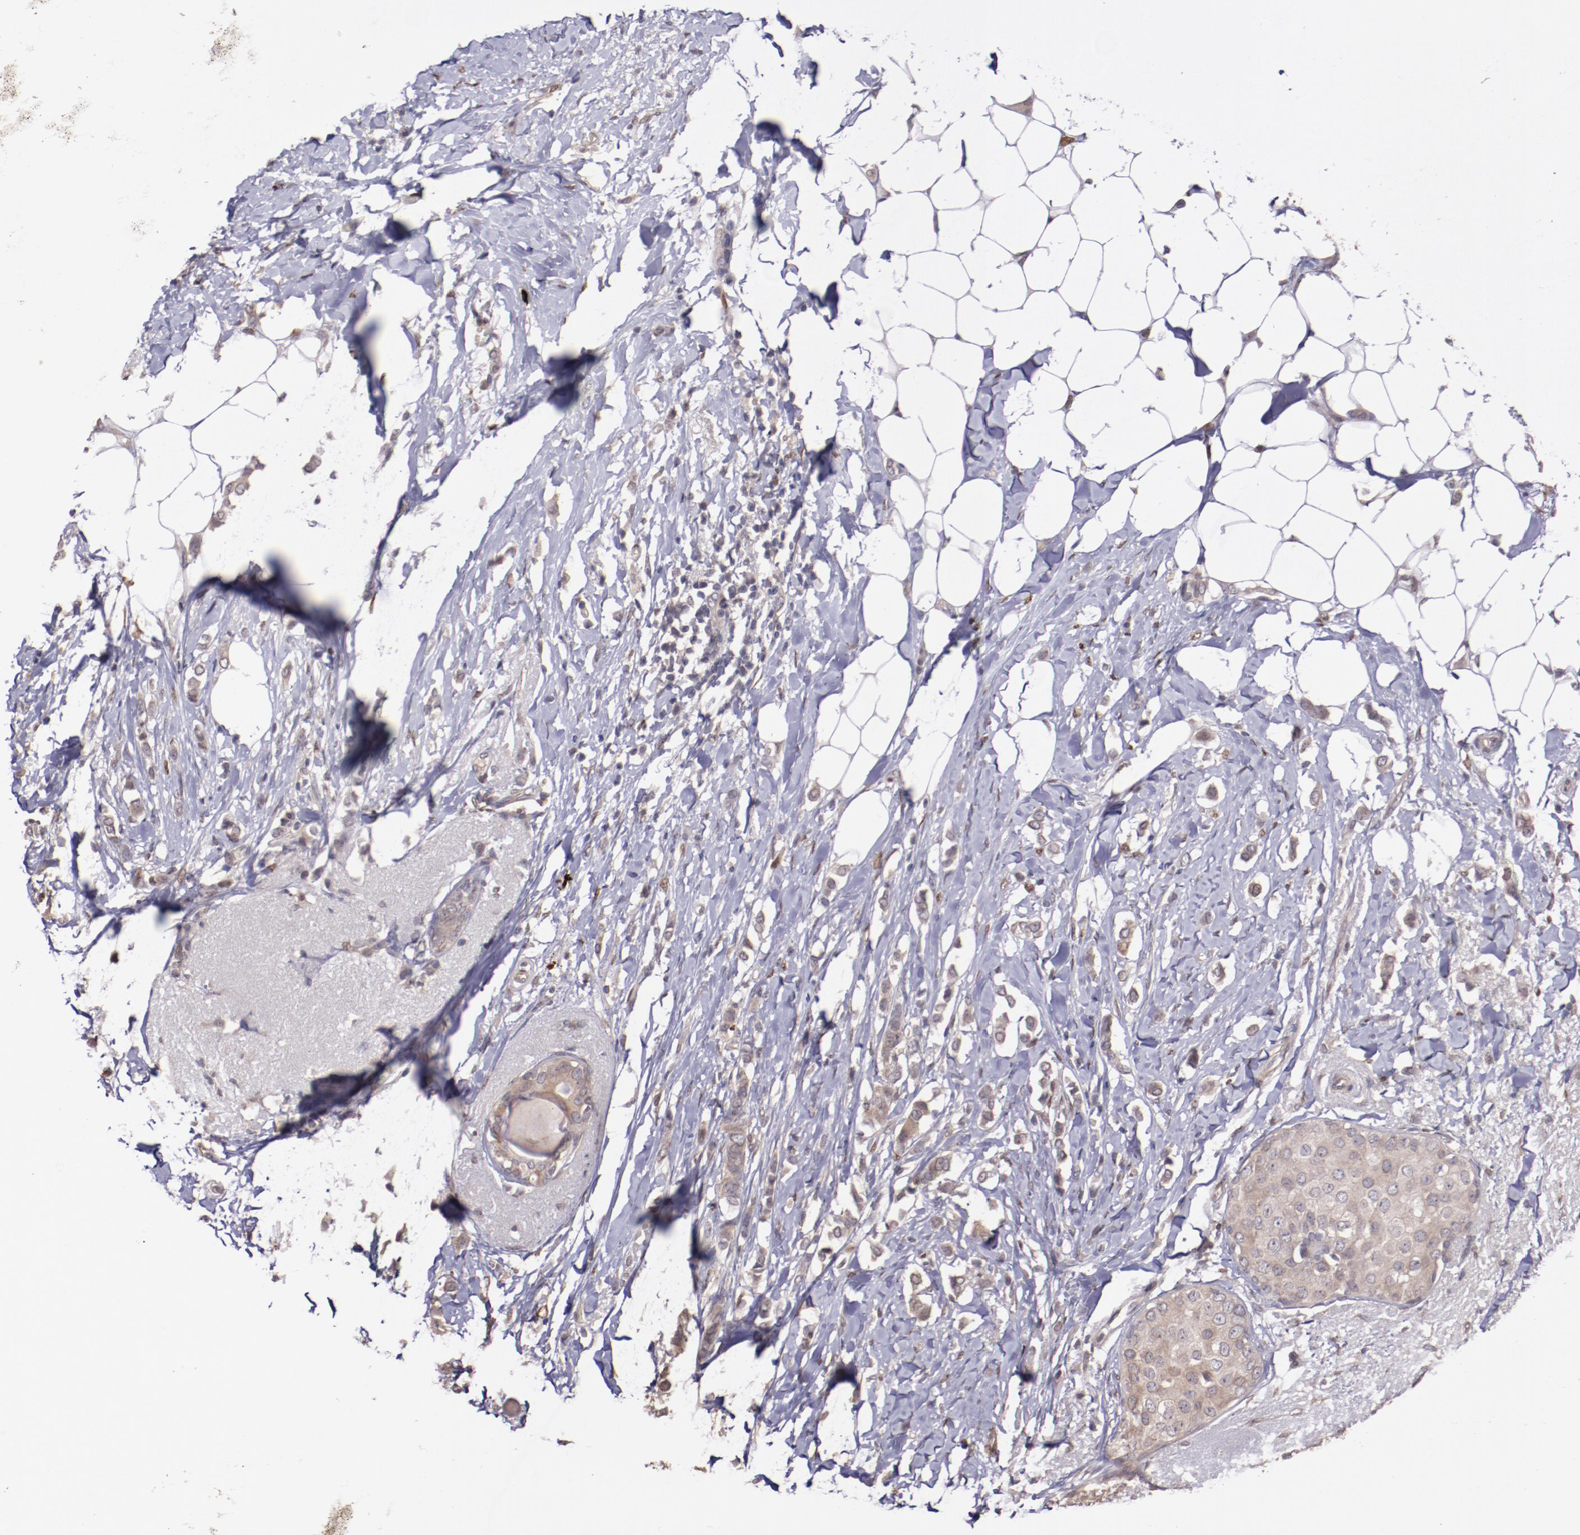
{"staining": {"intensity": "weak", "quantity": "25%-75%", "location": "cytoplasmic/membranous"}, "tissue": "breast cancer", "cell_type": "Tumor cells", "image_type": "cancer", "snomed": [{"axis": "morphology", "description": "Lobular carcinoma"}, {"axis": "topography", "description": "Breast"}], "caption": "Protein expression analysis of human breast cancer (lobular carcinoma) reveals weak cytoplasmic/membranous expression in approximately 25%-75% of tumor cells. The protein of interest is shown in brown color, while the nuclei are stained blue.", "gene": "NUP62CL", "patient": {"sex": "female", "age": 55}}